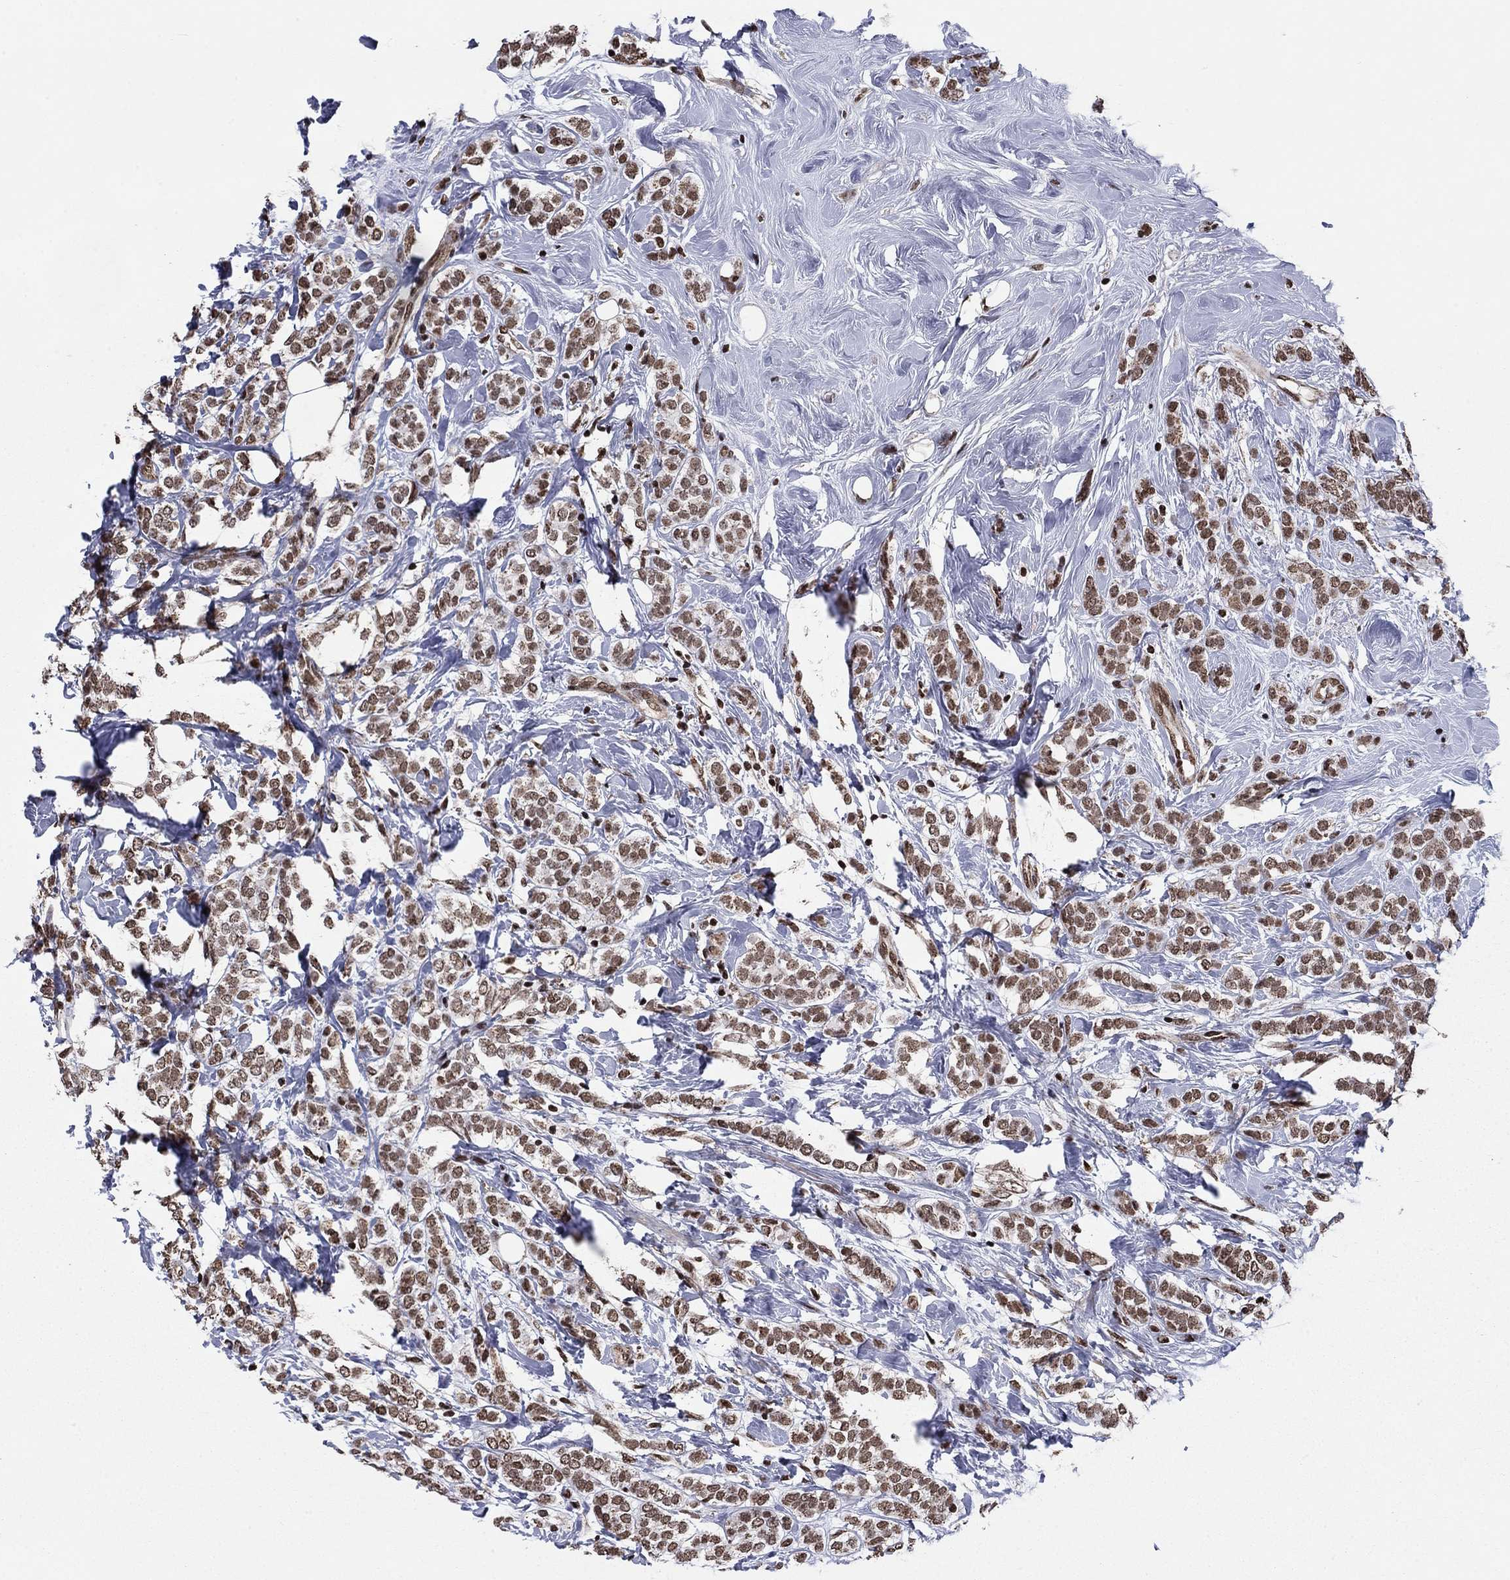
{"staining": {"intensity": "moderate", "quantity": ">75%", "location": "nuclear"}, "tissue": "breast cancer", "cell_type": "Tumor cells", "image_type": "cancer", "snomed": [{"axis": "morphology", "description": "Lobular carcinoma"}, {"axis": "topography", "description": "Breast"}], "caption": "Immunohistochemistry staining of breast lobular carcinoma, which exhibits medium levels of moderate nuclear staining in about >75% of tumor cells indicating moderate nuclear protein positivity. The staining was performed using DAB (3,3'-diaminobenzidine) (brown) for protein detection and nuclei were counterstained in hematoxylin (blue).", "gene": "N4BP2", "patient": {"sex": "female", "age": 49}}